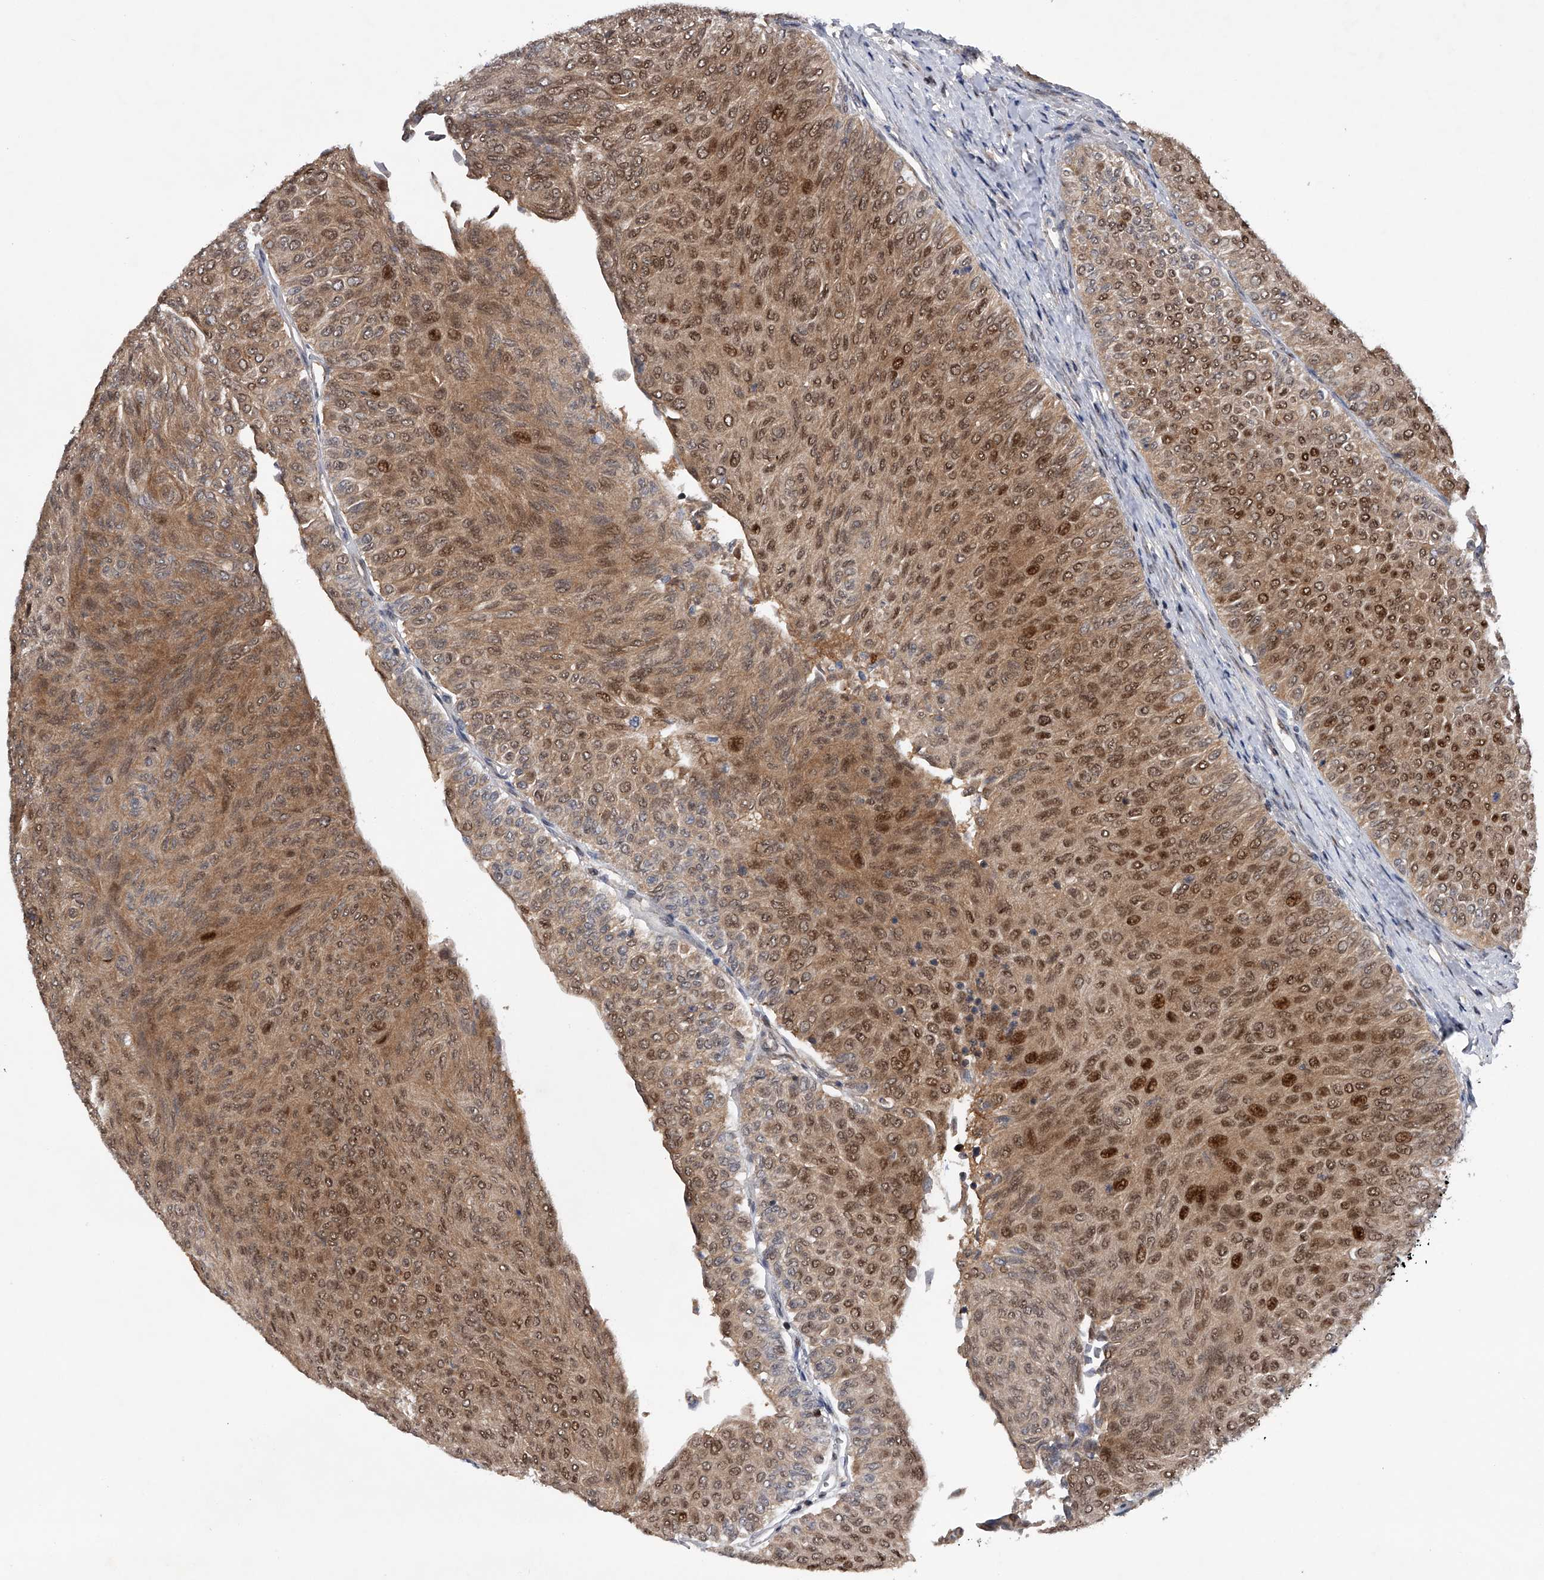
{"staining": {"intensity": "moderate", "quantity": ">75%", "location": "cytoplasmic/membranous,nuclear"}, "tissue": "urothelial cancer", "cell_type": "Tumor cells", "image_type": "cancer", "snomed": [{"axis": "morphology", "description": "Urothelial carcinoma, Low grade"}, {"axis": "topography", "description": "Urinary bladder"}], "caption": "Urothelial carcinoma (low-grade) tissue shows moderate cytoplasmic/membranous and nuclear expression in about >75% of tumor cells", "gene": "RWDD2A", "patient": {"sex": "male", "age": 78}}